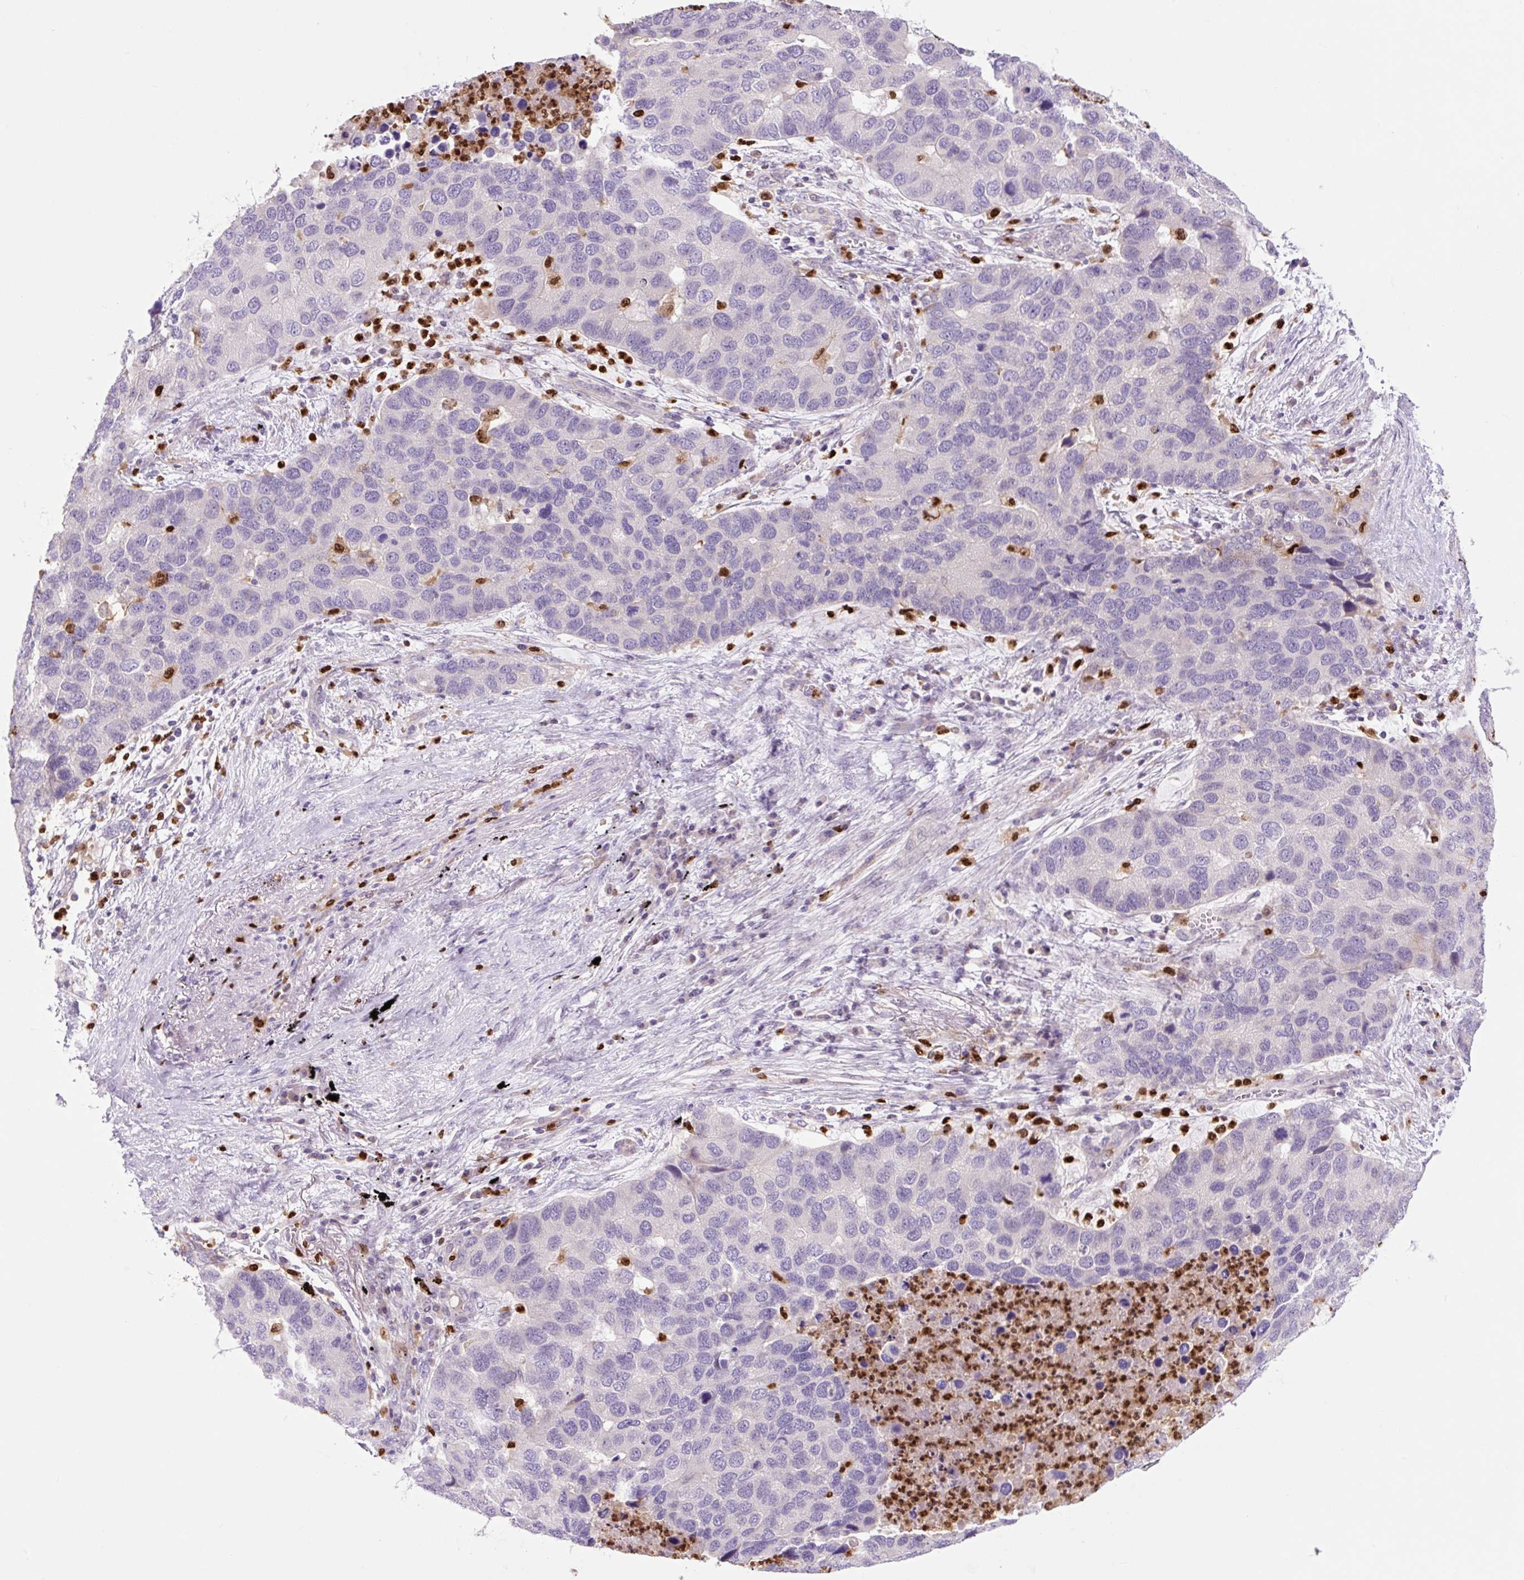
{"staining": {"intensity": "negative", "quantity": "none", "location": "none"}, "tissue": "lung cancer", "cell_type": "Tumor cells", "image_type": "cancer", "snomed": [{"axis": "morphology", "description": "Aneuploidy"}, {"axis": "morphology", "description": "Adenocarcinoma, NOS"}, {"axis": "topography", "description": "Lymph node"}, {"axis": "topography", "description": "Lung"}], "caption": "High power microscopy image of an immunohistochemistry image of lung cancer (adenocarcinoma), revealing no significant positivity in tumor cells.", "gene": "SPI1", "patient": {"sex": "female", "age": 74}}